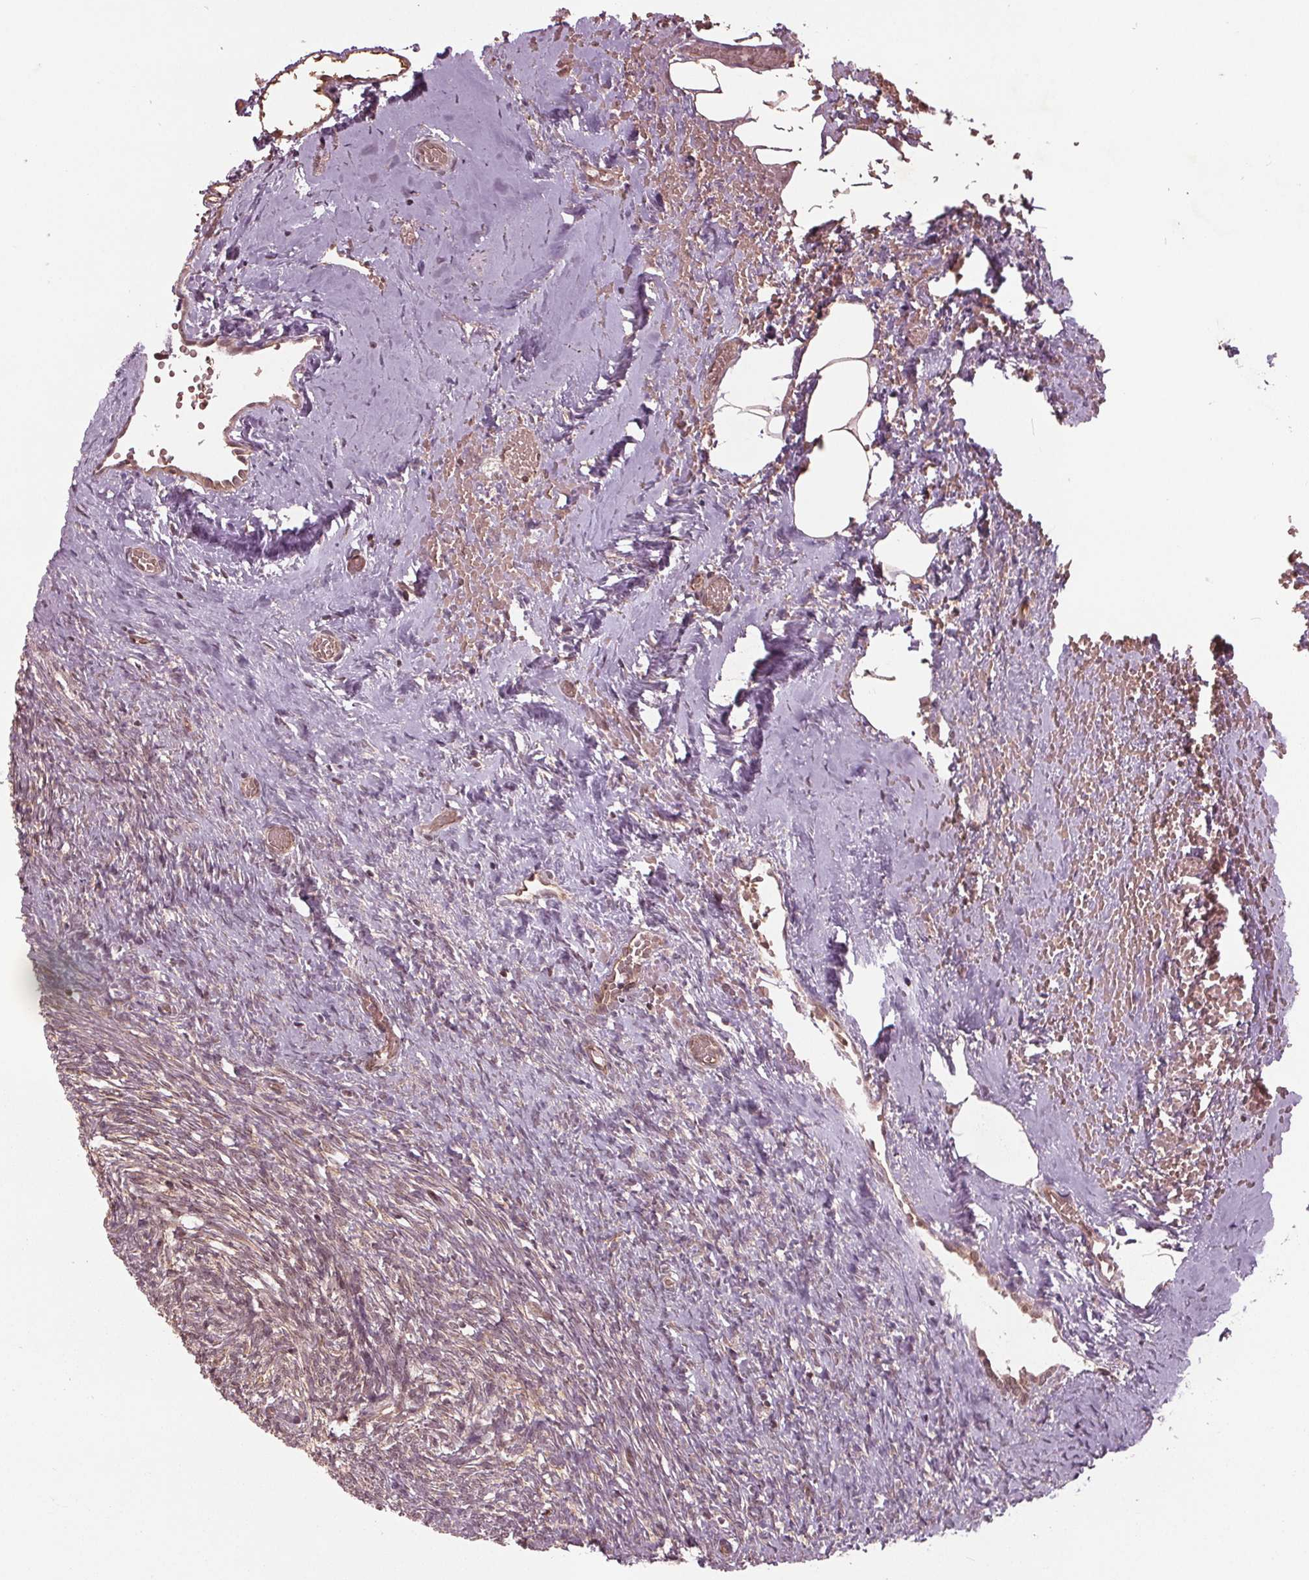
{"staining": {"intensity": "weak", "quantity": "<25%", "location": "cytoplasmic/membranous,nuclear"}, "tissue": "ovary", "cell_type": "Ovarian stroma cells", "image_type": "normal", "snomed": [{"axis": "morphology", "description": "Normal tissue, NOS"}, {"axis": "topography", "description": "Ovary"}], "caption": "An IHC photomicrograph of benign ovary is shown. There is no staining in ovarian stroma cells of ovary.", "gene": "BTBD1", "patient": {"sex": "female", "age": 46}}